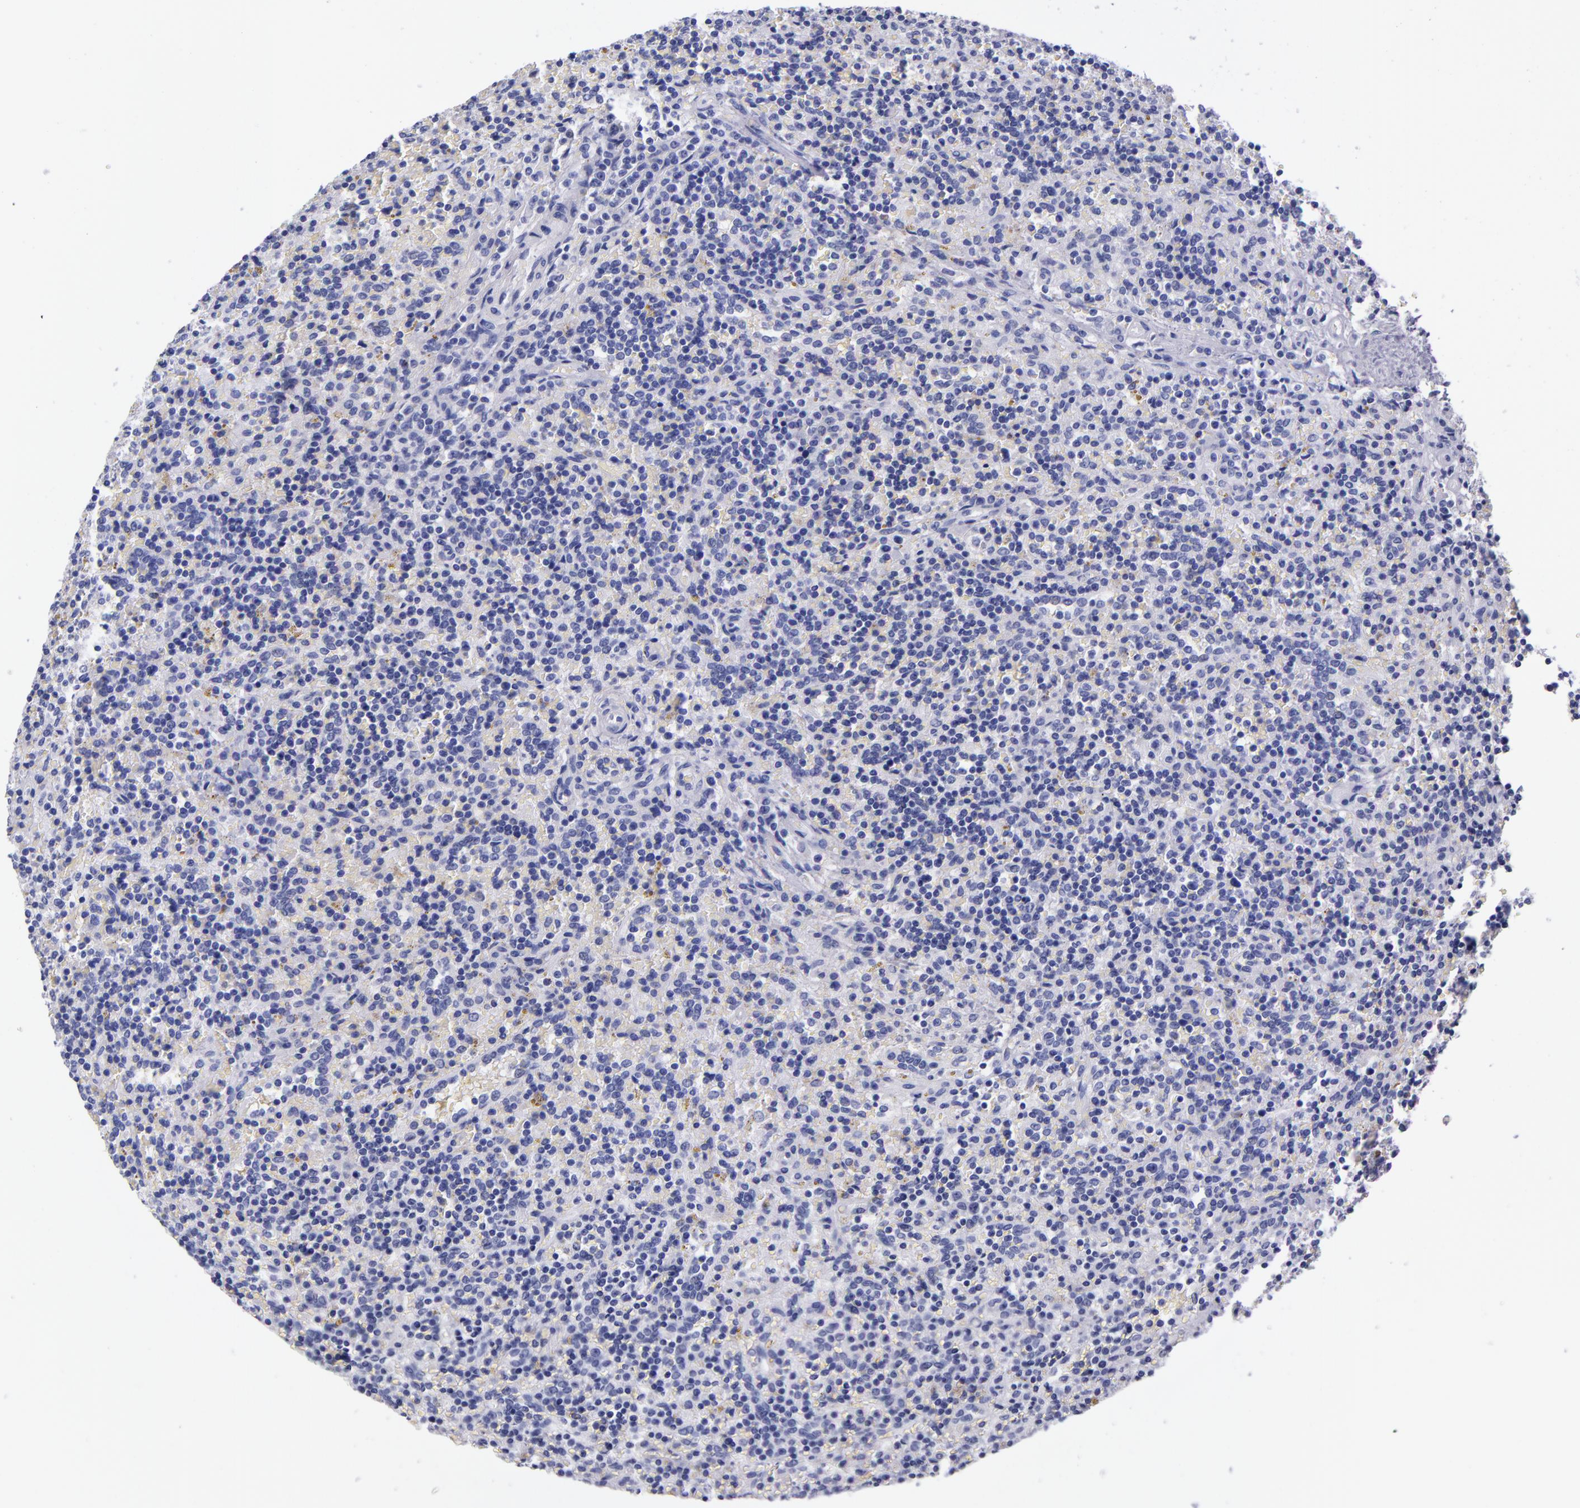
{"staining": {"intensity": "negative", "quantity": "none", "location": "none"}, "tissue": "lymphoma", "cell_type": "Tumor cells", "image_type": "cancer", "snomed": [{"axis": "morphology", "description": "Malignant lymphoma, non-Hodgkin's type, Low grade"}, {"axis": "topography", "description": "Spleen"}], "caption": "Human malignant lymphoma, non-Hodgkin's type (low-grade) stained for a protein using IHC reveals no expression in tumor cells.", "gene": "SV2A", "patient": {"sex": "male", "age": 67}}